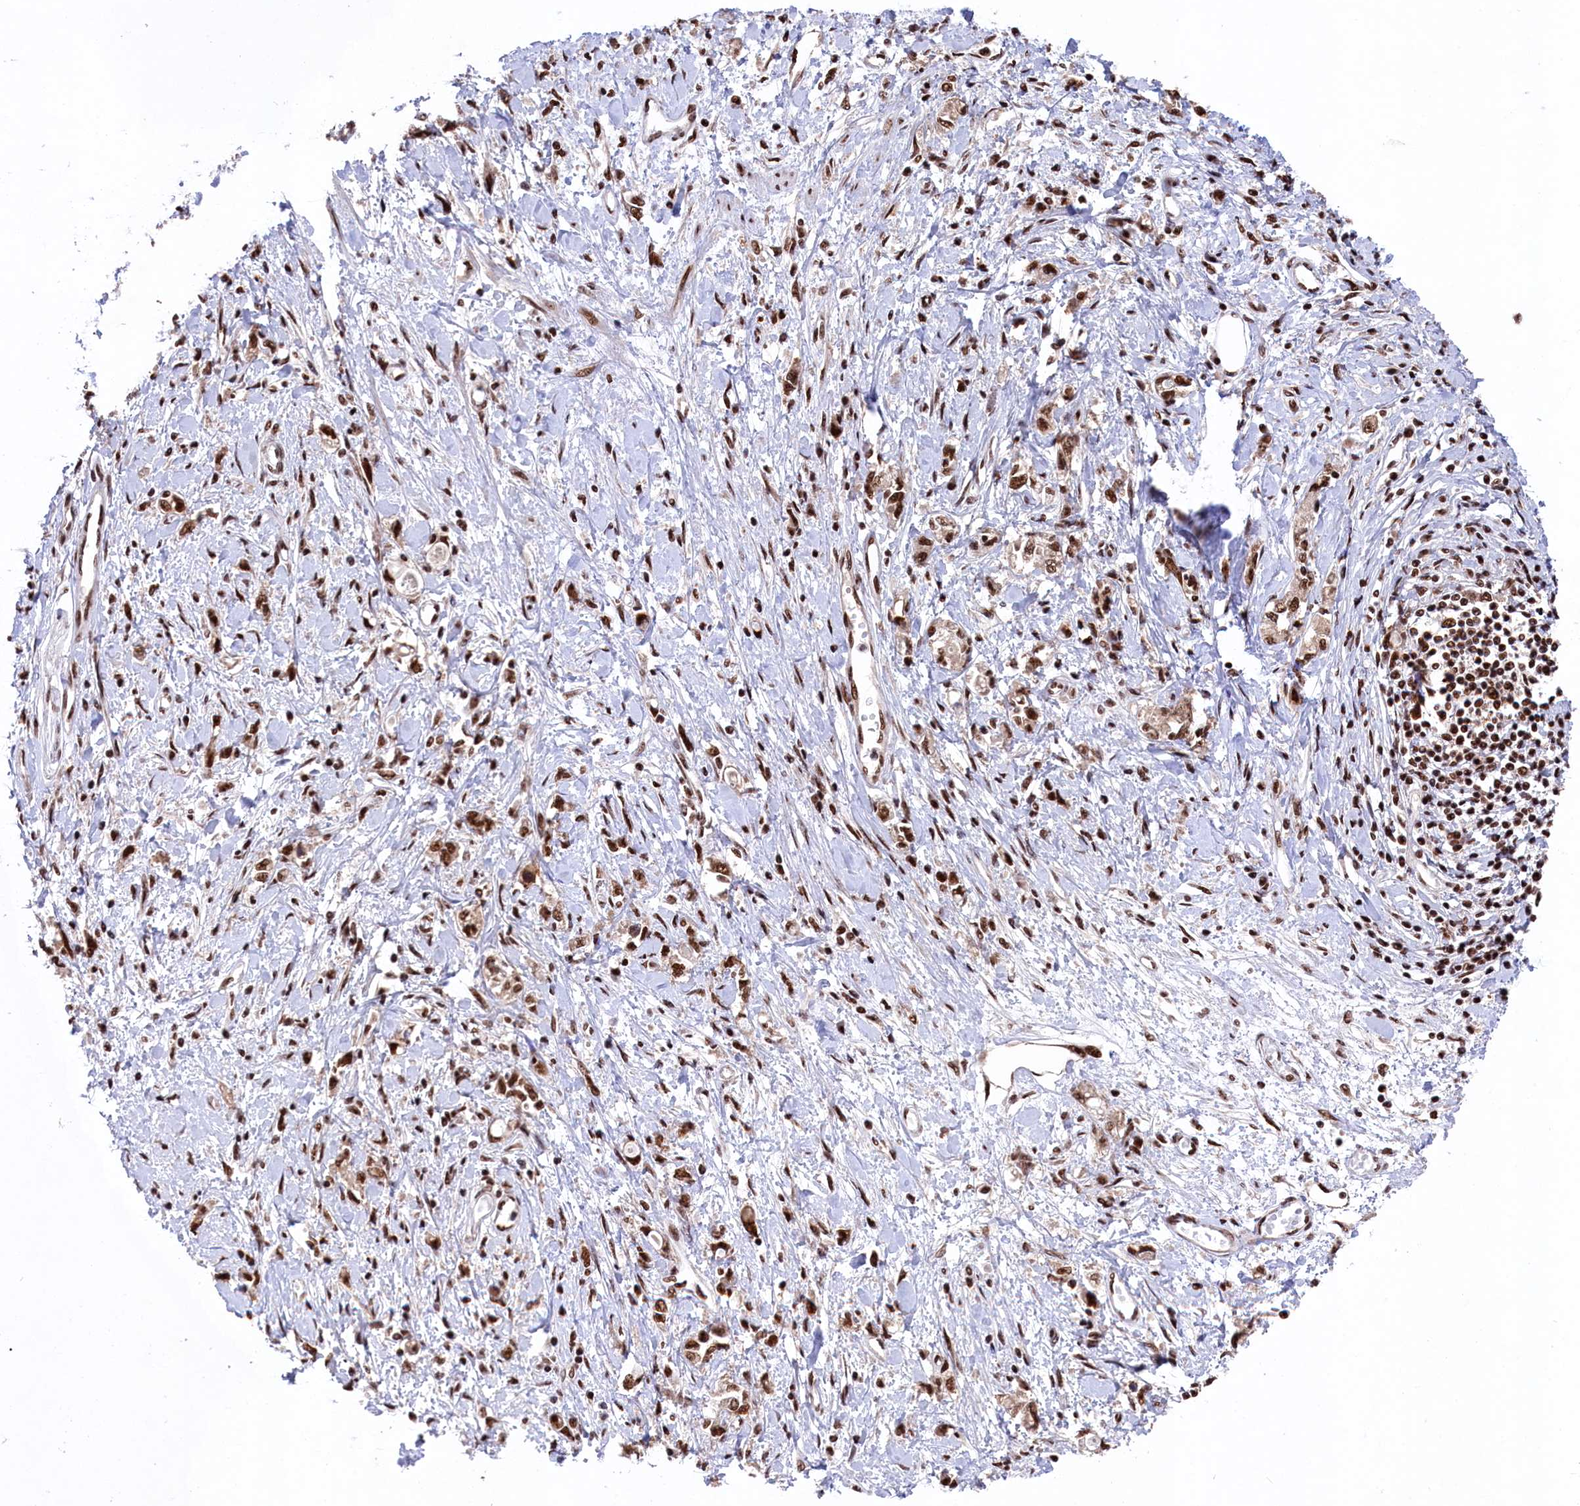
{"staining": {"intensity": "strong", "quantity": ">75%", "location": "nuclear"}, "tissue": "stomach cancer", "cell_type": "Tumor cells", "image_type": "cancer", "snomed": [{"axis": "morphology", "description": "Adenocarcinoma, NOS"}, {"axis": "topography", "description": "Stomach"}], "caption": "Immunohistochemical staining of adenocarcinoma (stomach) reveals strong nuclear protein positivity in about >75% of tumor cells.", "gene": "PRPF31", "patient": {"sex": "female", "age": 76}}